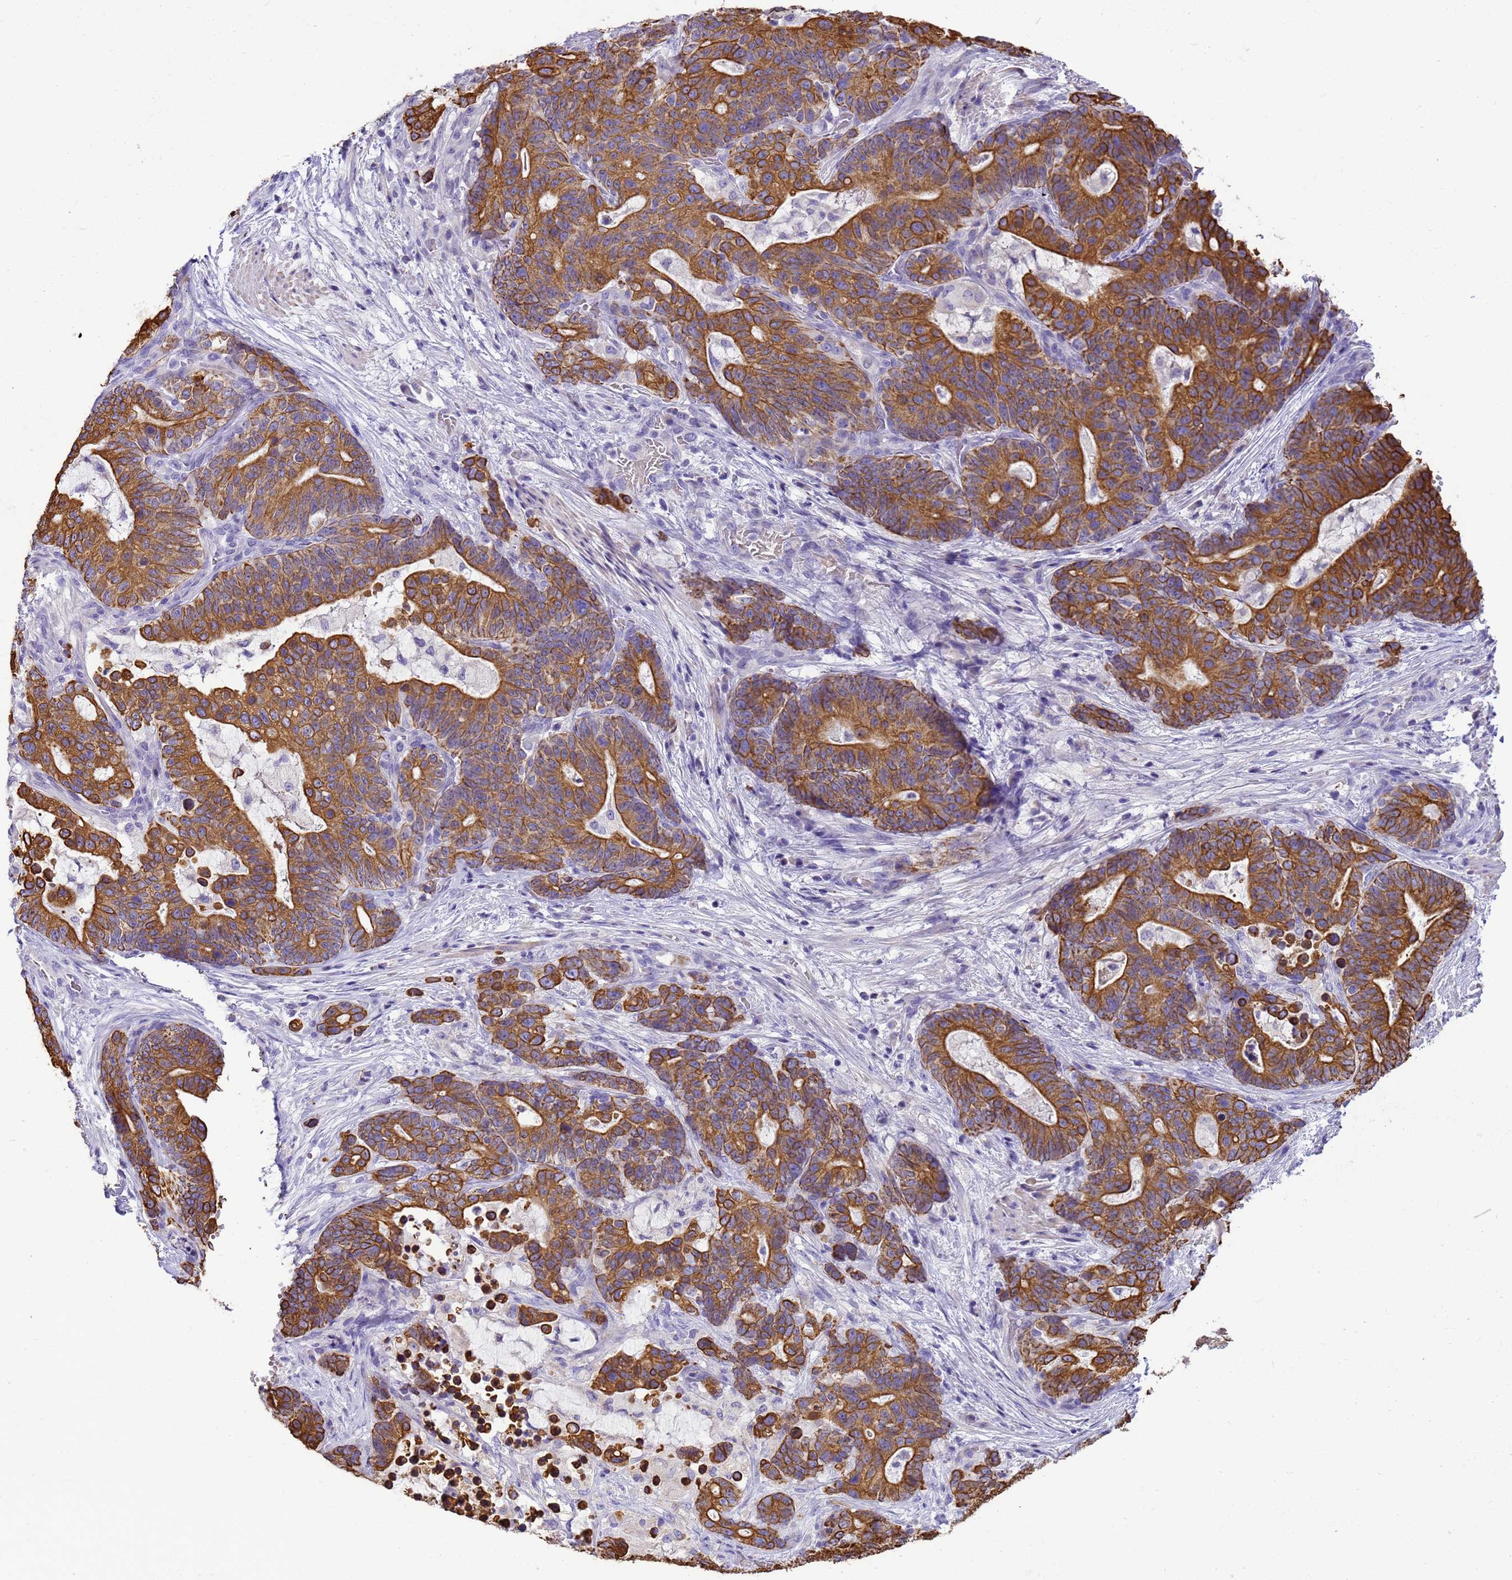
{"staining": {"intensity": "strong", "quantity": ">75%", "location": "cytoplasmic/membranous"}, "tissue": "stomach cancer", "cell_type": "Tumor cells", "image_type": "cancer", "snomed": [{"axis": "morphology", "description": "Normal tissue, NOS"}, {"axis": "morphology", "description": "Adenocarcinoma, NOS"}, {"axis": "topography", "description": "Stomach"}], "caption": "Approximately >75% of tumor cells in stomach cancer (adenocarcinoma) reveal strong cytoplasmic/membranous protein staining as visualized by brown immunohistochemical staining.", "gene": "PIEZO2", "patient": {"sex": "female", "age": 64}}